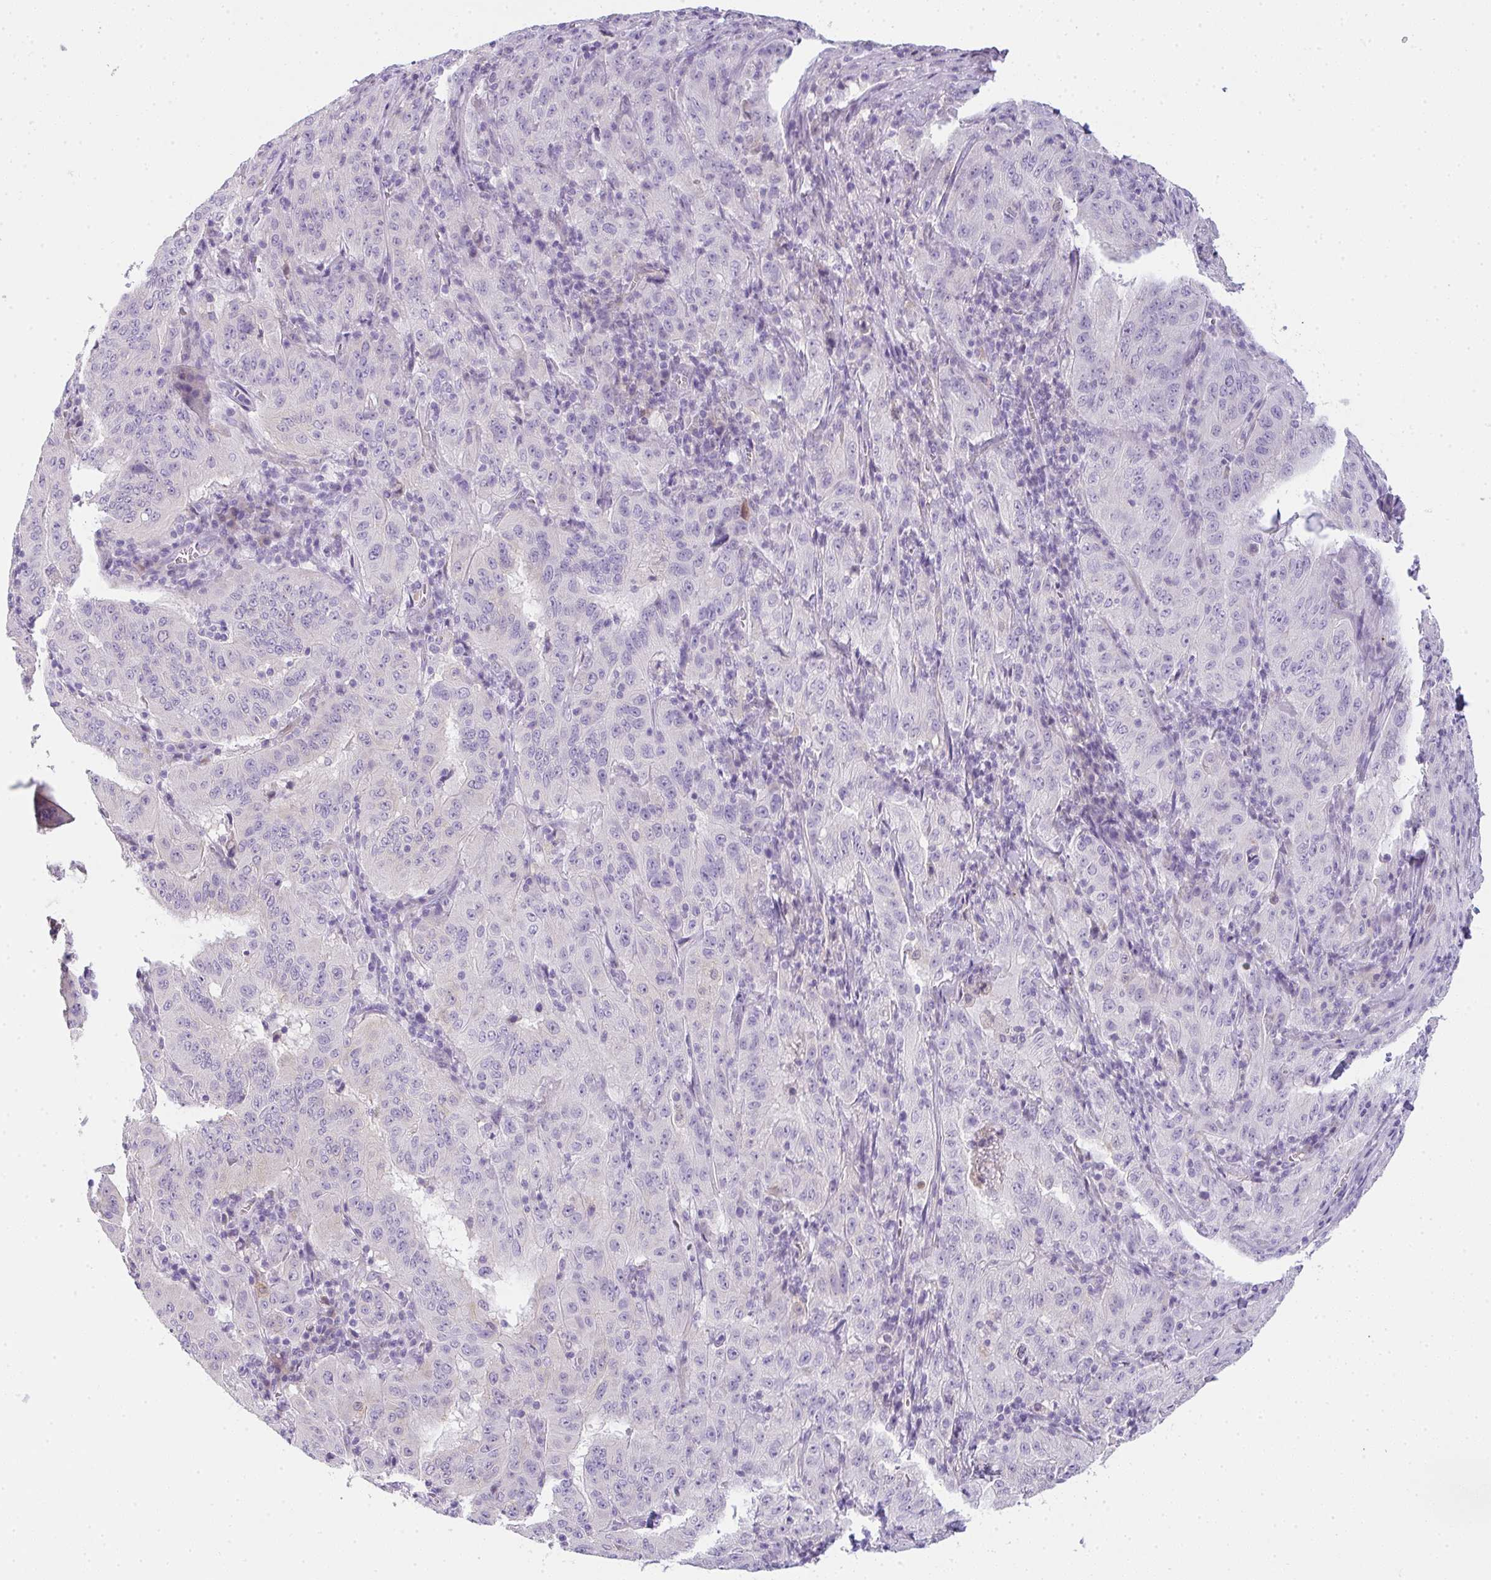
{"staining": {"intensity": "moderate", "quantity": "<25%", "location": "cytoplasmic/membranous,nuclear"}, "tissue": "pancreatic cancer", "cell_type": "Tumor cells", "image_type": "cancer", "snomed": [{"axis": "morphology", "description": "Adenocarcinoma, NOS"}, {"axis": "topography", "description": "Pancreas"}], "caption": "Human pancreatic cancer stained with a protein marker reveals moderate staining in tumor cells.", "gene": "COX7B", "patient": {"sex": "male", "age": 63}}